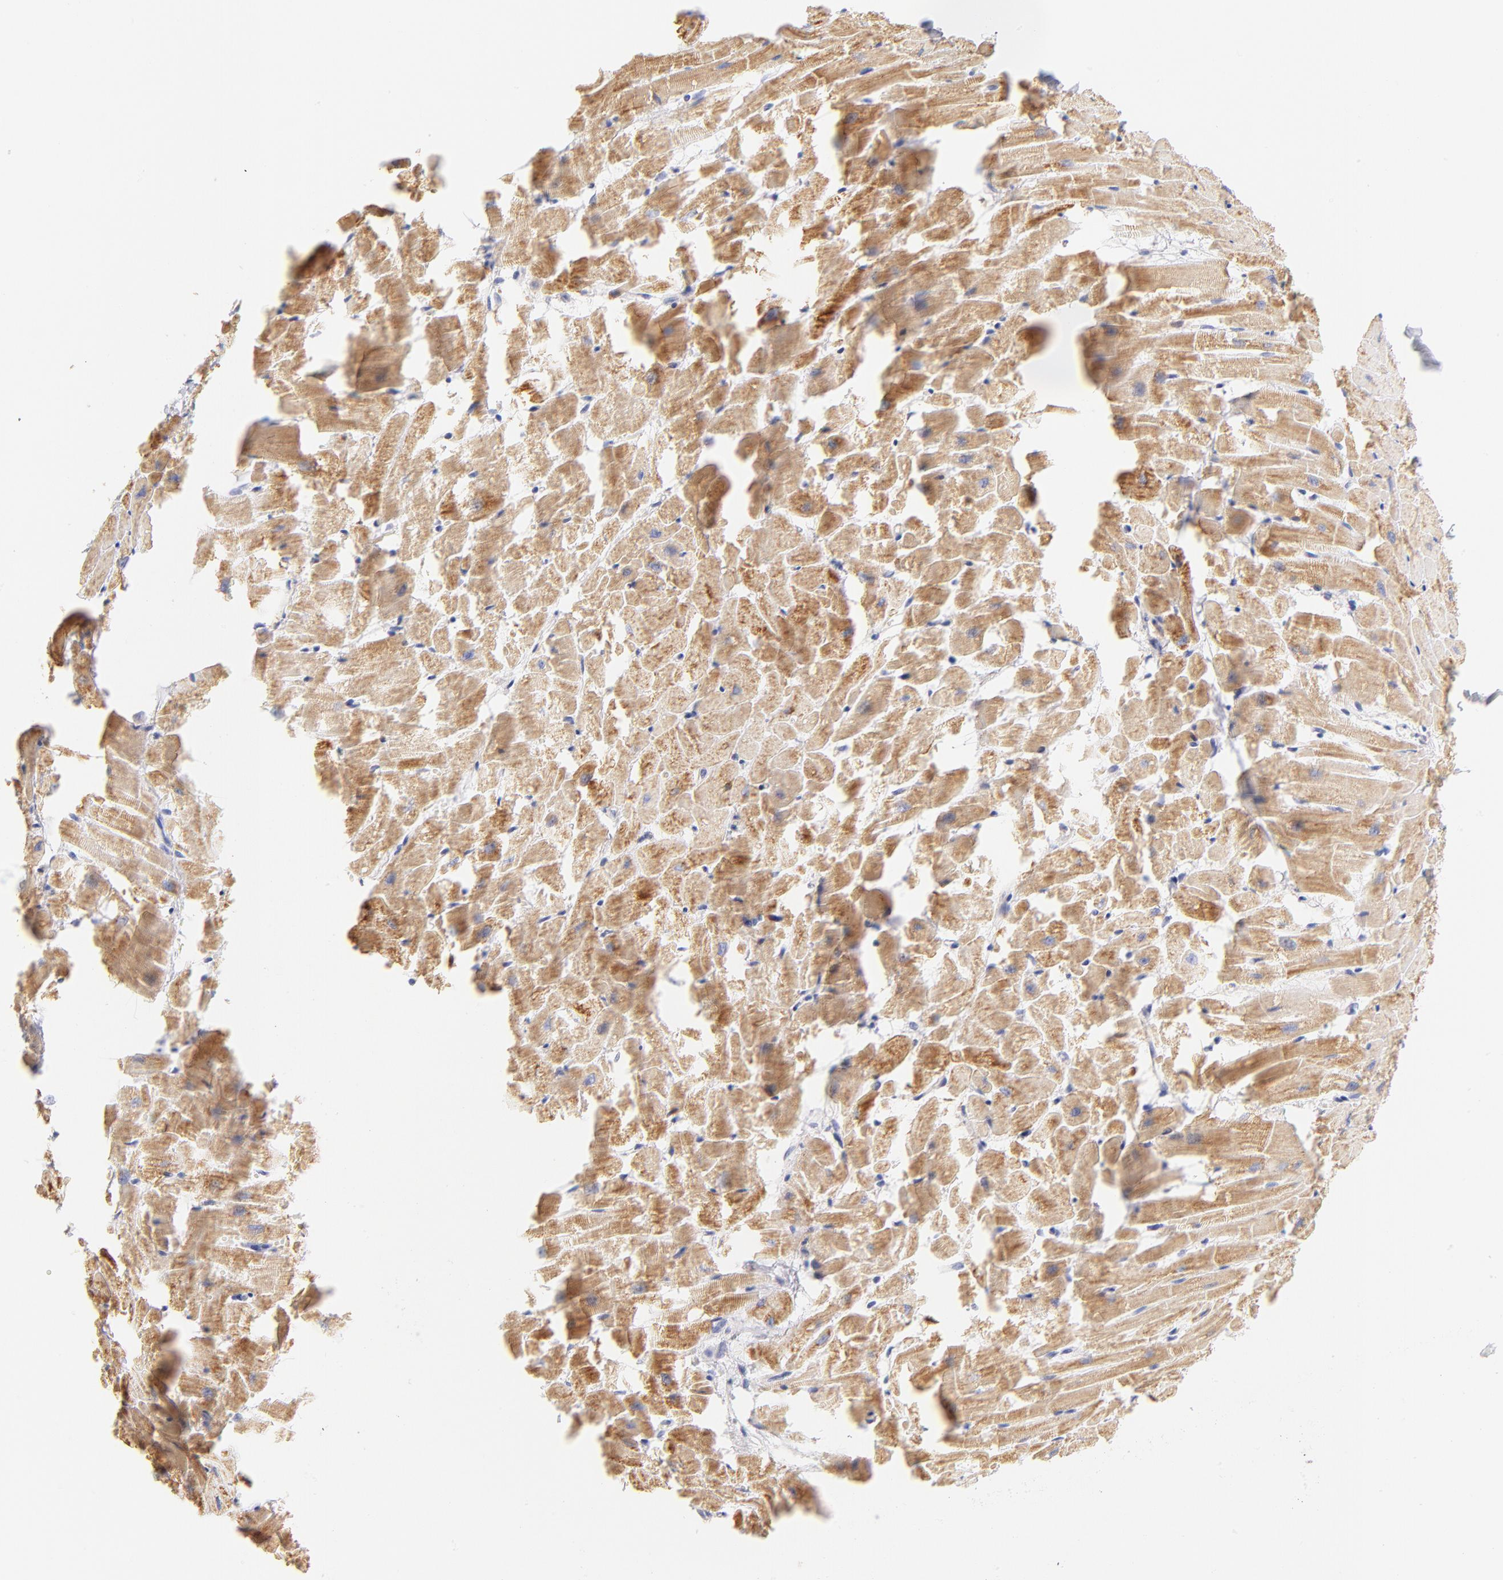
{"staining": {"intensity": "weak", "quantity": ">75%", "location": "cytoplasmic/membranous"}, "tissue": "heart muscle", "cell_type": "Cardiomyocytes", "image_type": "normal", "snomed": [{"axis": "morphology", "description": "Normal tissue, NOS"}, {"axis": "topography", "description": "Heart"}], "caption": "This histopathology image demonstrates unremarkable heart muscle stained with IHC to label a protein in brown. The cytoplasmic/membranous of cardiomyocytes show weak positivity for the protein. Nuclei are counter-stained blue.", "gene": "AIFM1", "patient": {"sex": "female", "age": 19}}